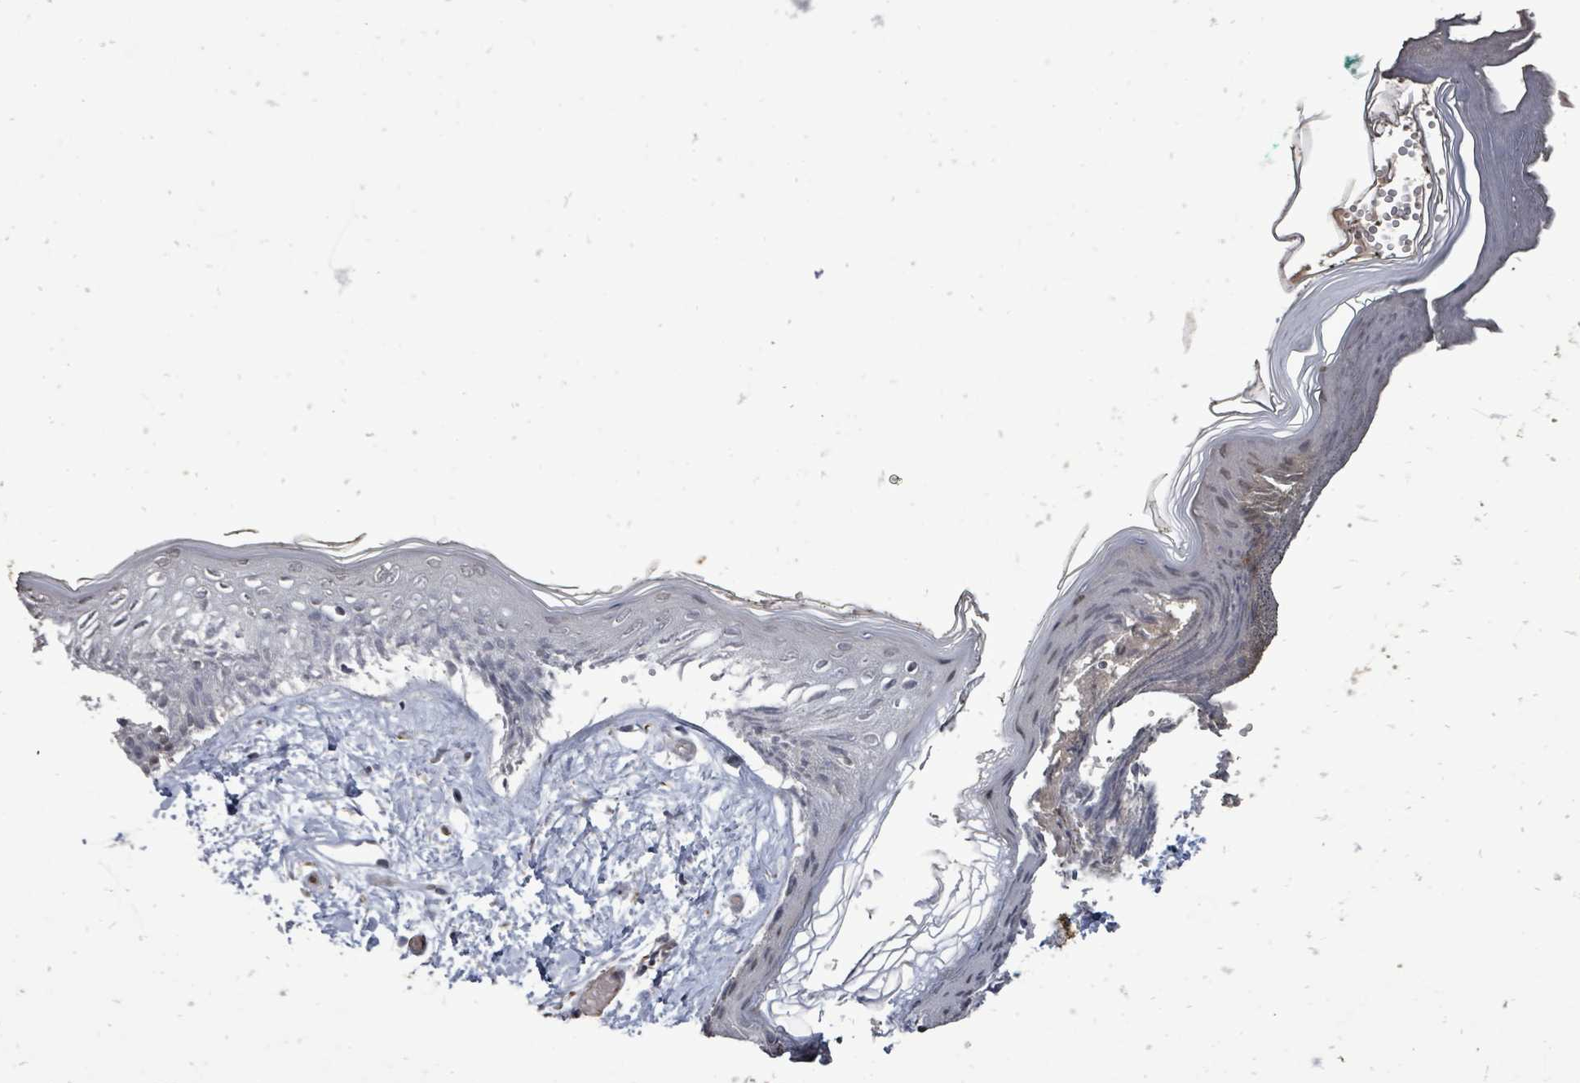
{"staining": {"intensity": "moderate", "quantity": ">75%", "location": "cytoplasmic/membranous"}, "tissue": "skin", "cell_type": "Fibroblasts", "image_type": "normal", "snomed": [{"axis": "morphology", "description": "Normal tissue, NOS"}, {"axis": "topography", "description": "Skin"}], "caption": "The photomicrograph reveals immunohistochemical staining of normal skin. There is moderate cytoplasmic/membranous positivity is appreciated in approximately >75% of fibroblasts. (Brightfield microscopy of DAB IHC at high magnification).", "gene": "RALGAPB", "patient": {"sex": "female", "age": 34}}